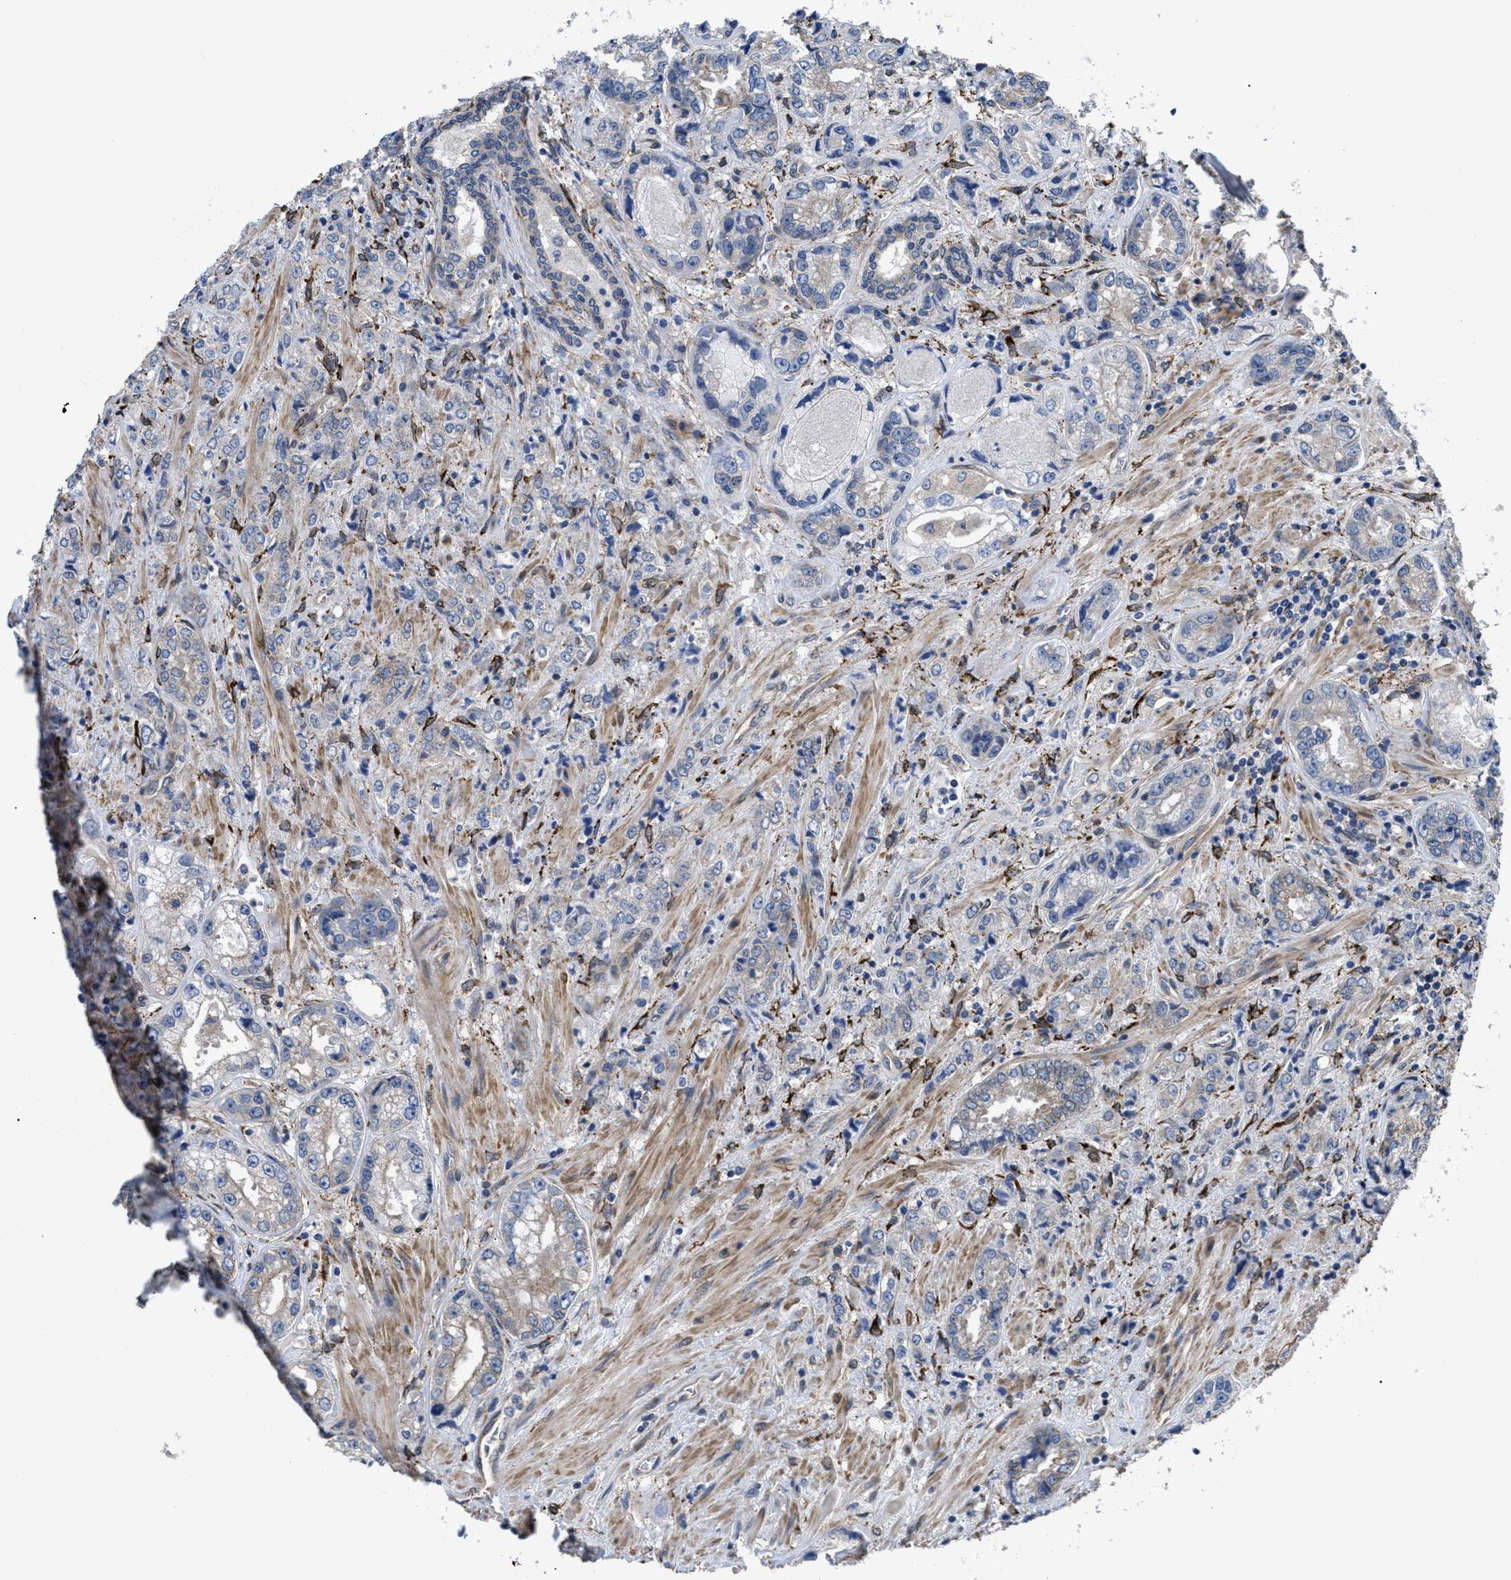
{"staining": {"intensity": "negative", "quantity": "none", "location": "none"}, "tissue": "prostate cancer", "cell_type": "Tumor cells", "image_type": "cancer", "snomed": [{"axis": "morphology", "description": "Adenocarcinoma, High grade"}, {"axis": "topography", "description": "Prostate"}], "caption": "DAB (3,3'-diaminobenzidine) immunohistochemical staining of human high-grade adenocarcinoma (prostate) reveals no significant positivity in tumor cells.", "gene": "SQLE", "patient": {"sex": "male", "age": 61}}